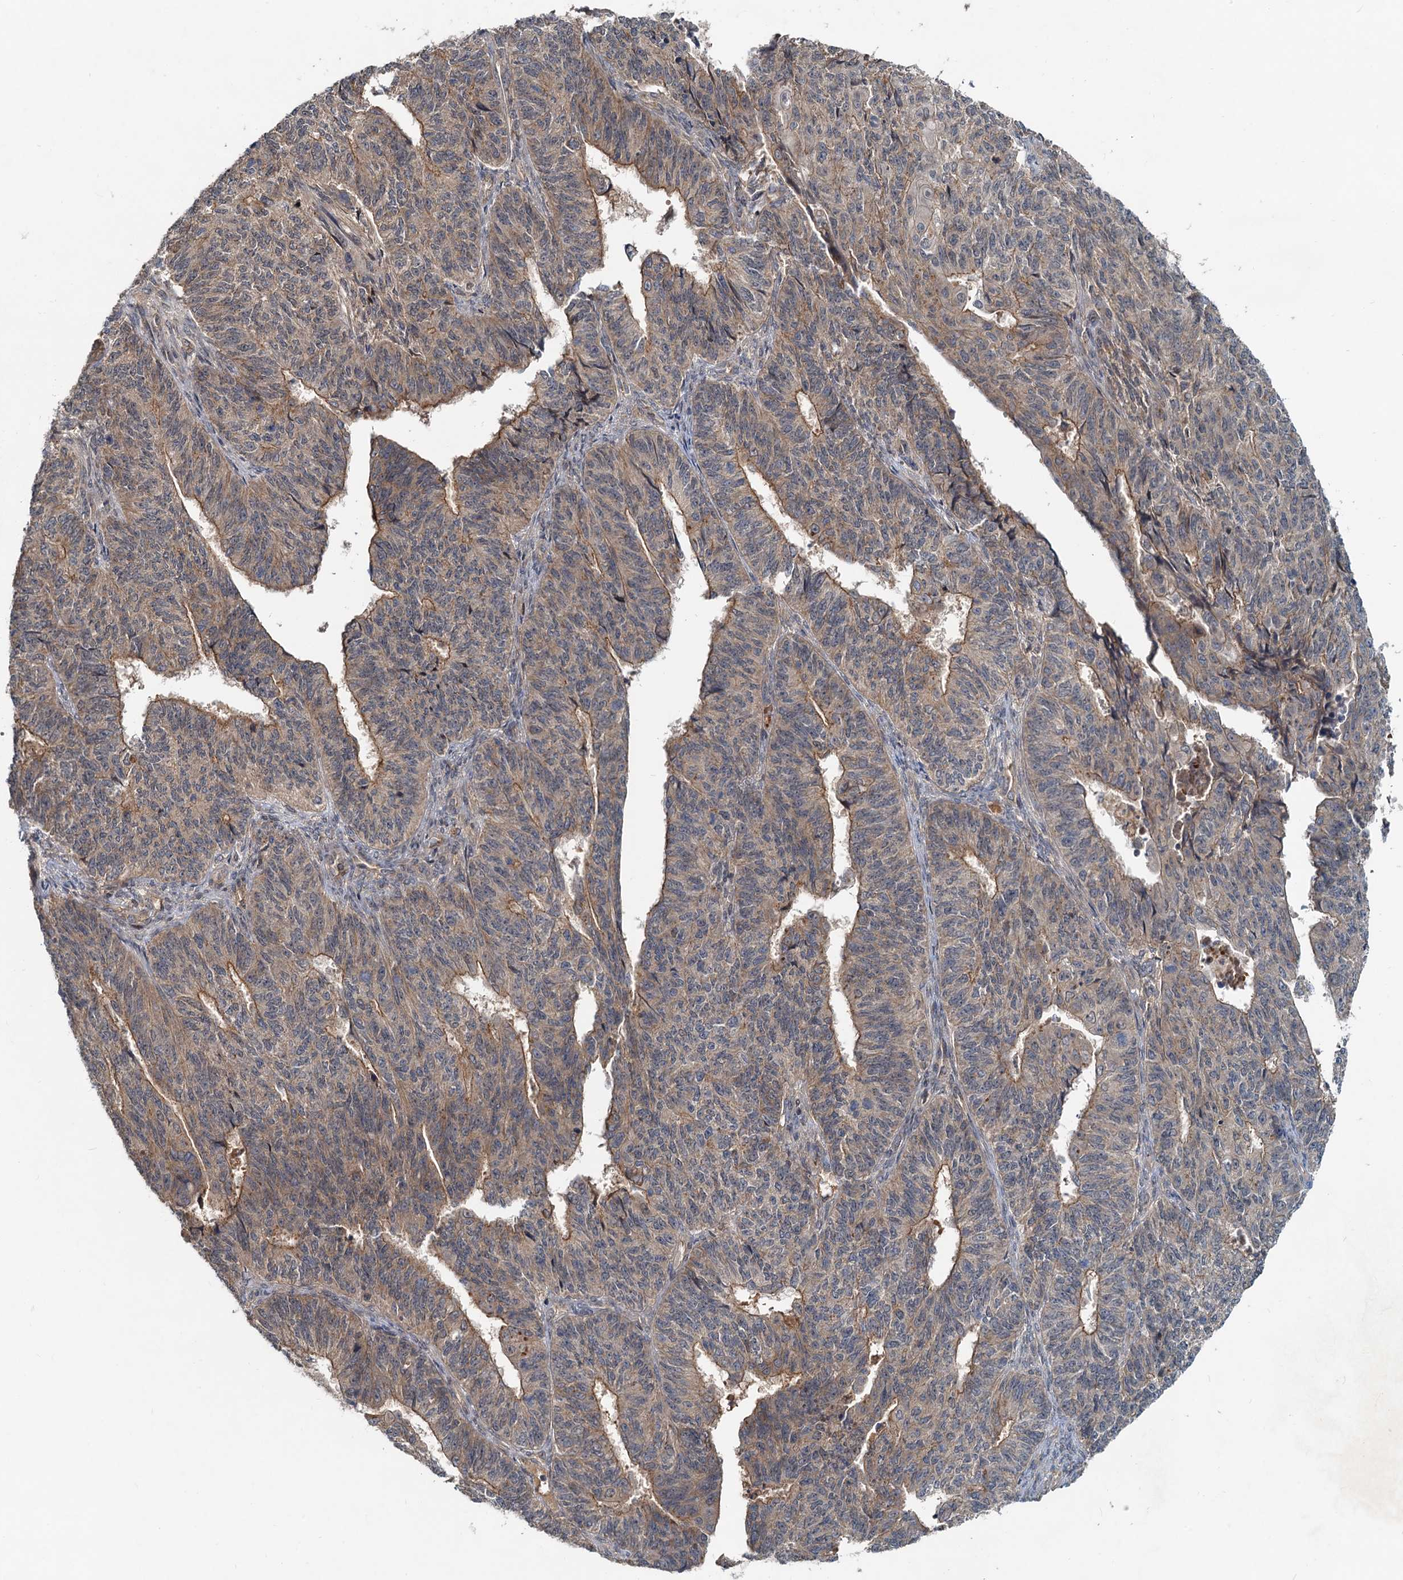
{"staining": {"intensity": "moderate", "quantity": "25%-75%", "location": "cytoplasmic/membranous"}, "tissue": "endometrial cancer", "cell_type": "Tumor cells", "image_type": "cancer", "snomed": [{"axis": "morphology", "description": "Adenocarcinoma, NOS"}, {"axis": "topography", "description": "Endometrium"}], "caption": "Protein expression analysis of endometrial cancer shows moderate cytoplasmic/membranous positivity in approximately 25%-75% of tumor cells. (DAB (3,3'-diaminobenzidine) IHC with brightfield microscopy, high magnification).", "gene": "CEP68", "patient": {"sex": "female", "age": 32}}